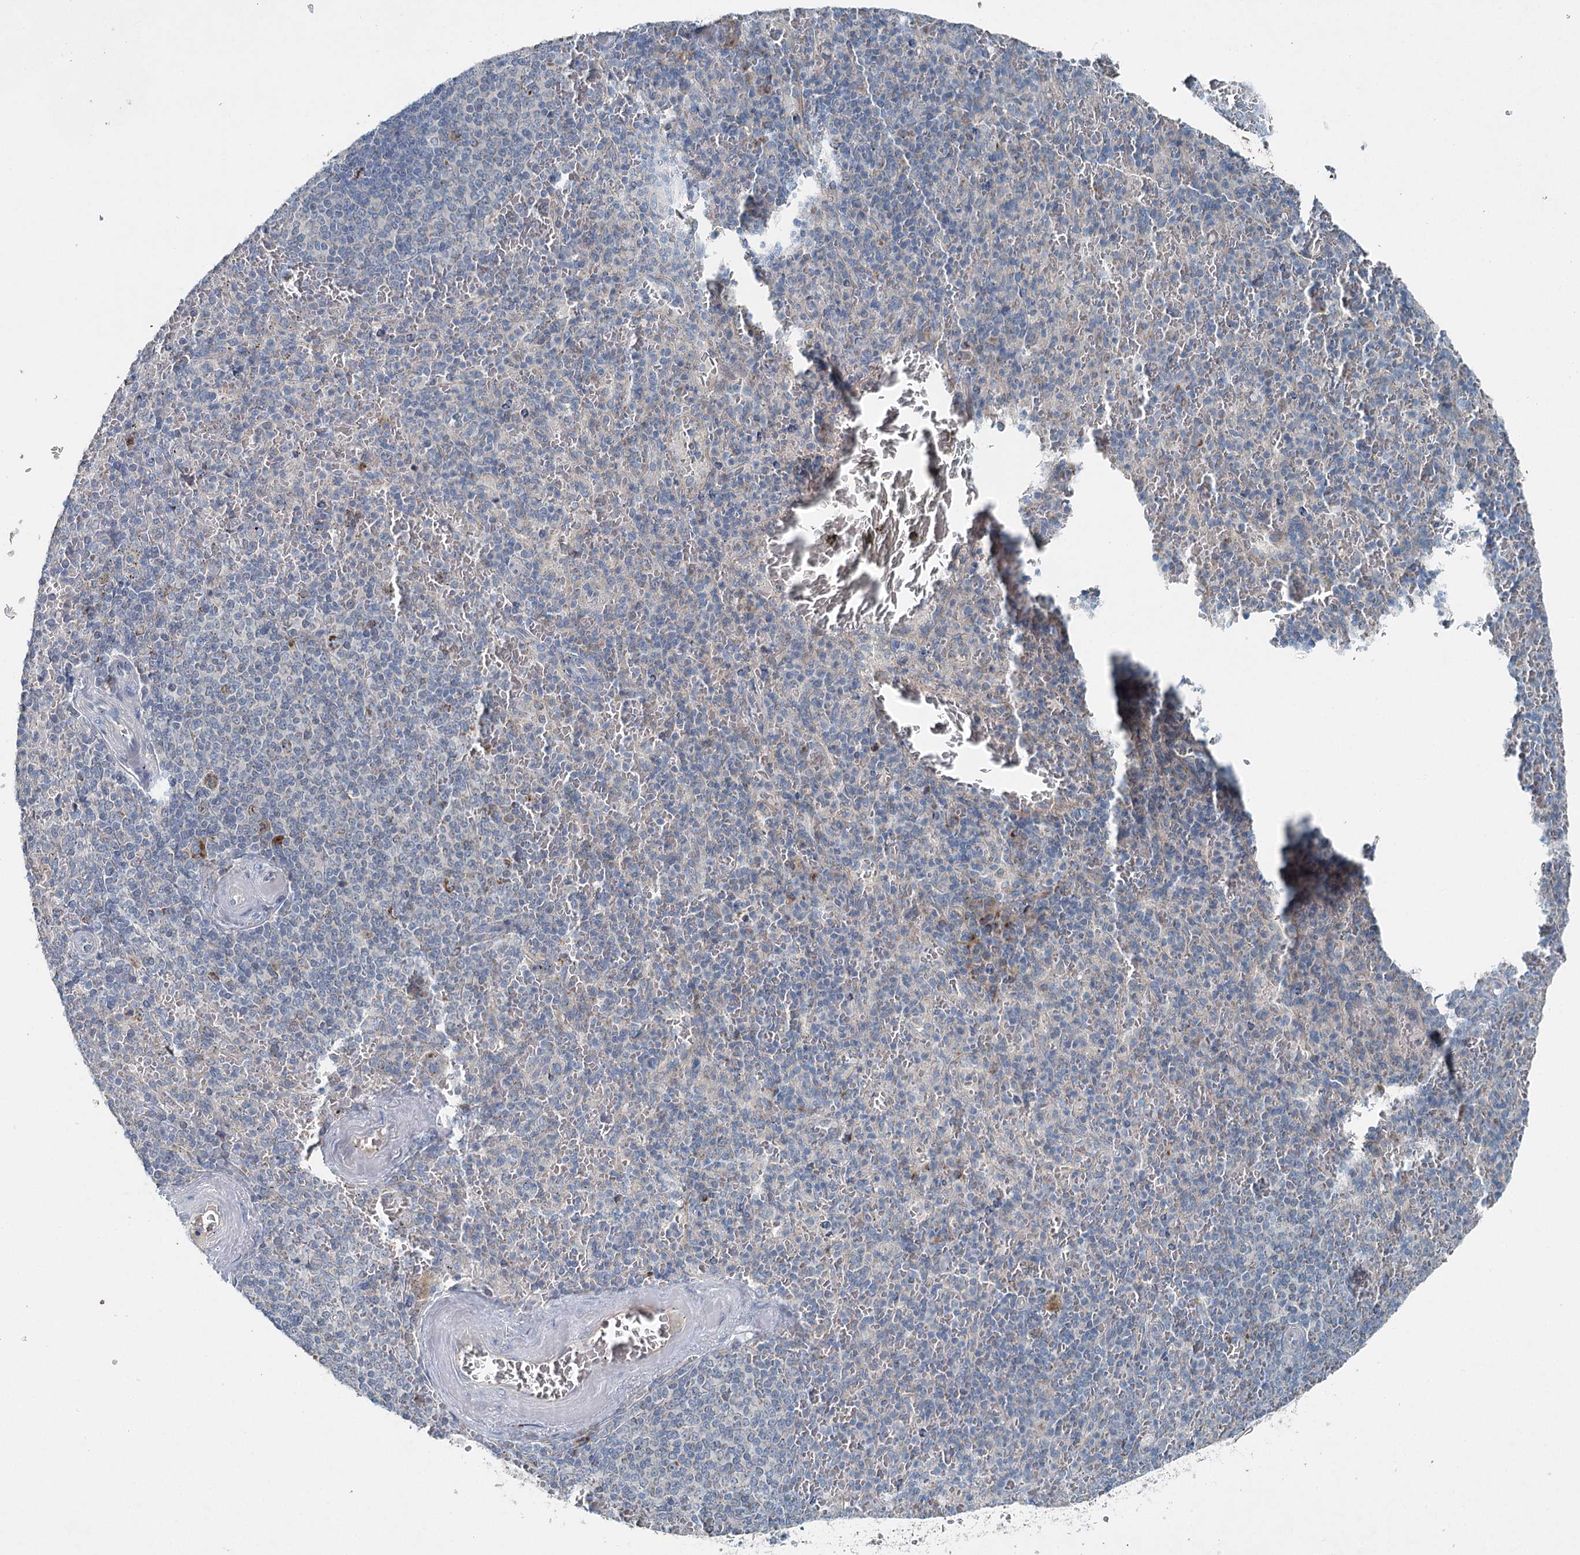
{"staining": {"intensity": "negative", "quantity": "none", "location": "none"}, "tissue": "spleen", "cell_type": "Cells in red pulp", "image_type": "normal", "snomed": [{"axis": "morphology", "description": "Normal tissue, NOS"}, {"axis": "topography", "description": "Spleen"}], "caption": "DAB (3,3'-diaminobenzidine) immunohistochemical staining of normal spleen demonstrates no significant staining in cells in red pulp. Brightfield microscopy of immunohistochemistry (IHC) stained with DAB (brown) and hematoxylin (blue), captured at high magnification.", "gene": "CHCHD5", "patient": {"sex": "male", "age": 82}}